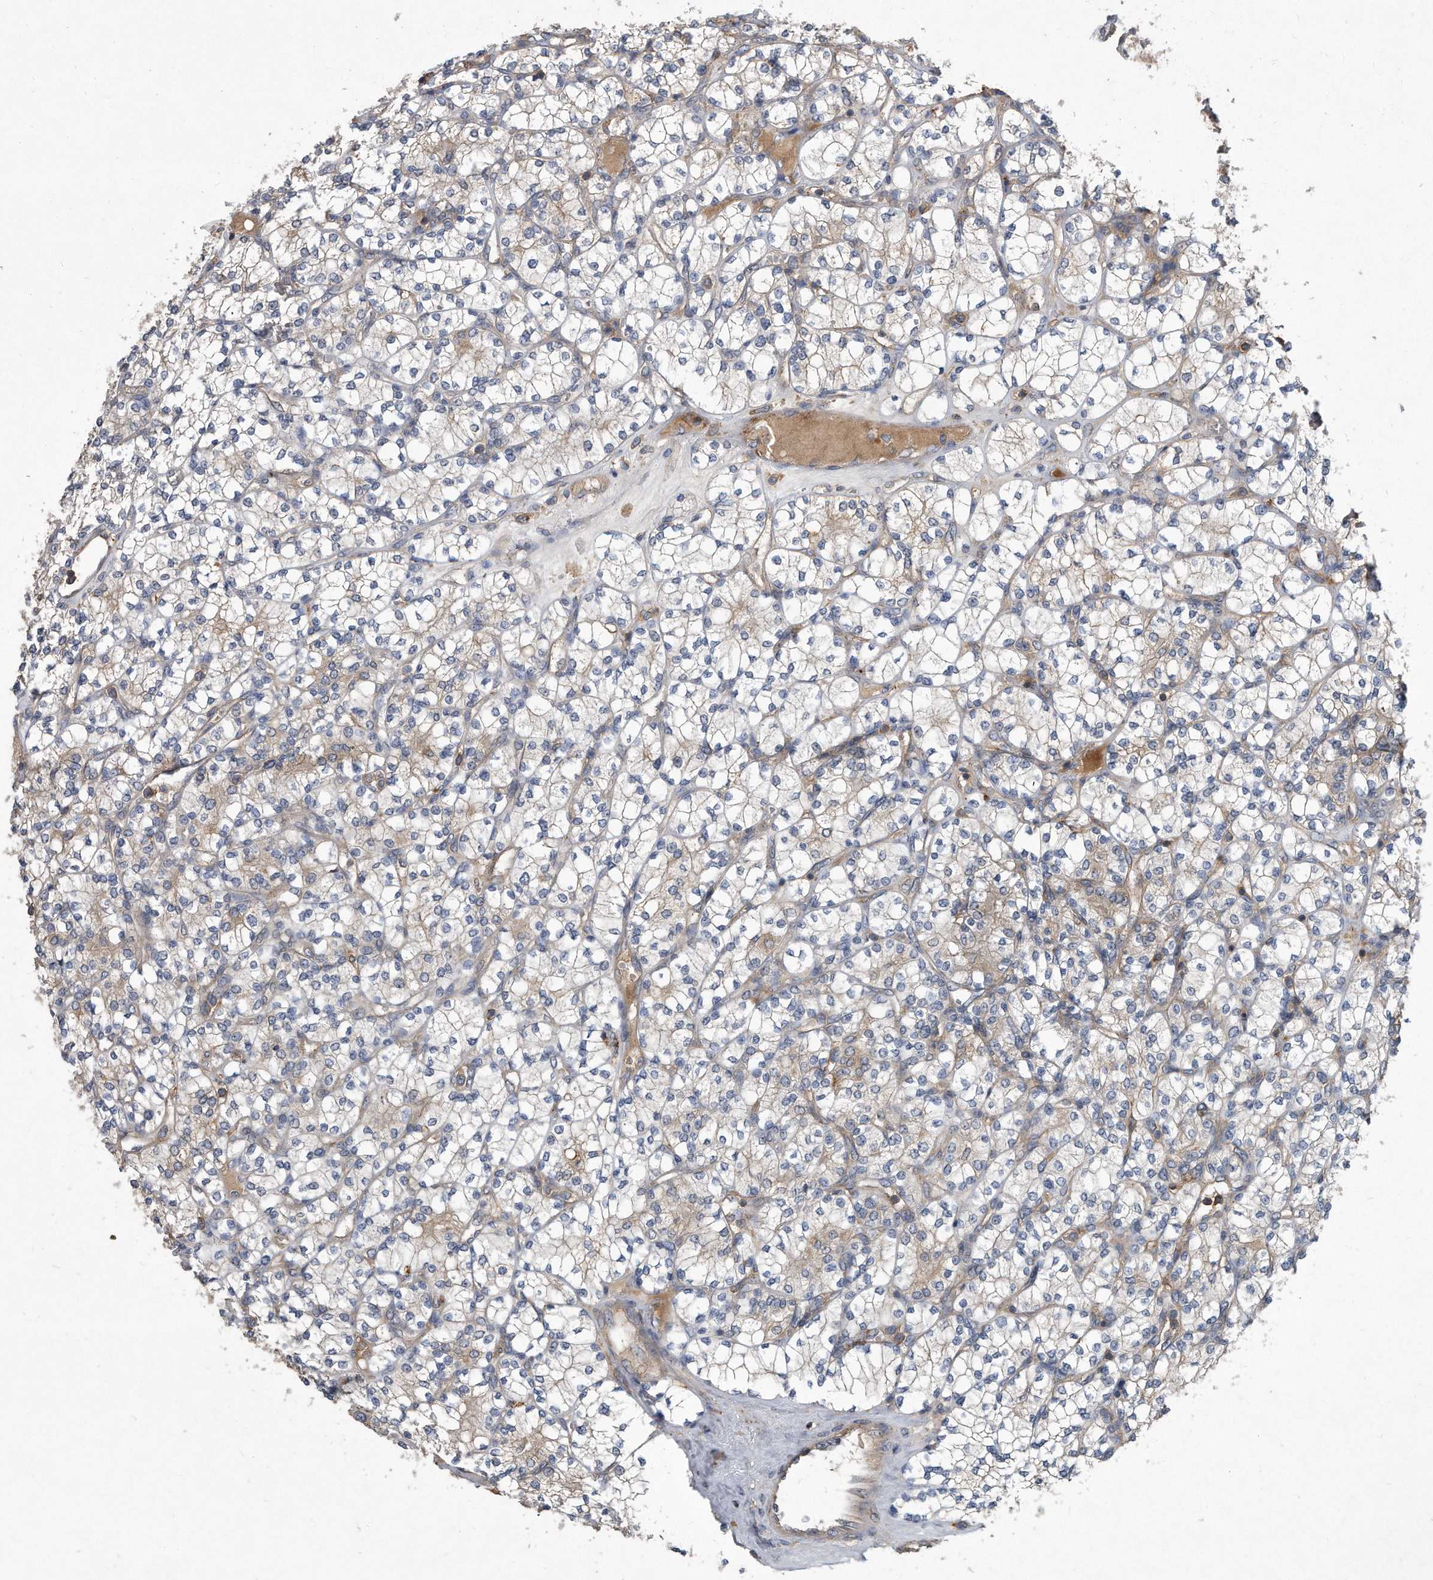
{"staining": {"intensity": "weak", "quantity": "<25%", "location": "cytoplasmic/membranous"}, "tissue": "renal cancer", "cell_type": "Tumor cells", "image_type": "cancer", "snomed": [{"axis": "morphology", "description": "Adenocarcinoma, NOS"}, {"axis": "topography", "description": "Kidney"}], "caption": "Human renal adenocarcinoma stained for a protein using immunohistochemistry displays no staining in tumor cells.", "gene": "PGBD2", "patient": {"sex": "male", "age": 77}}